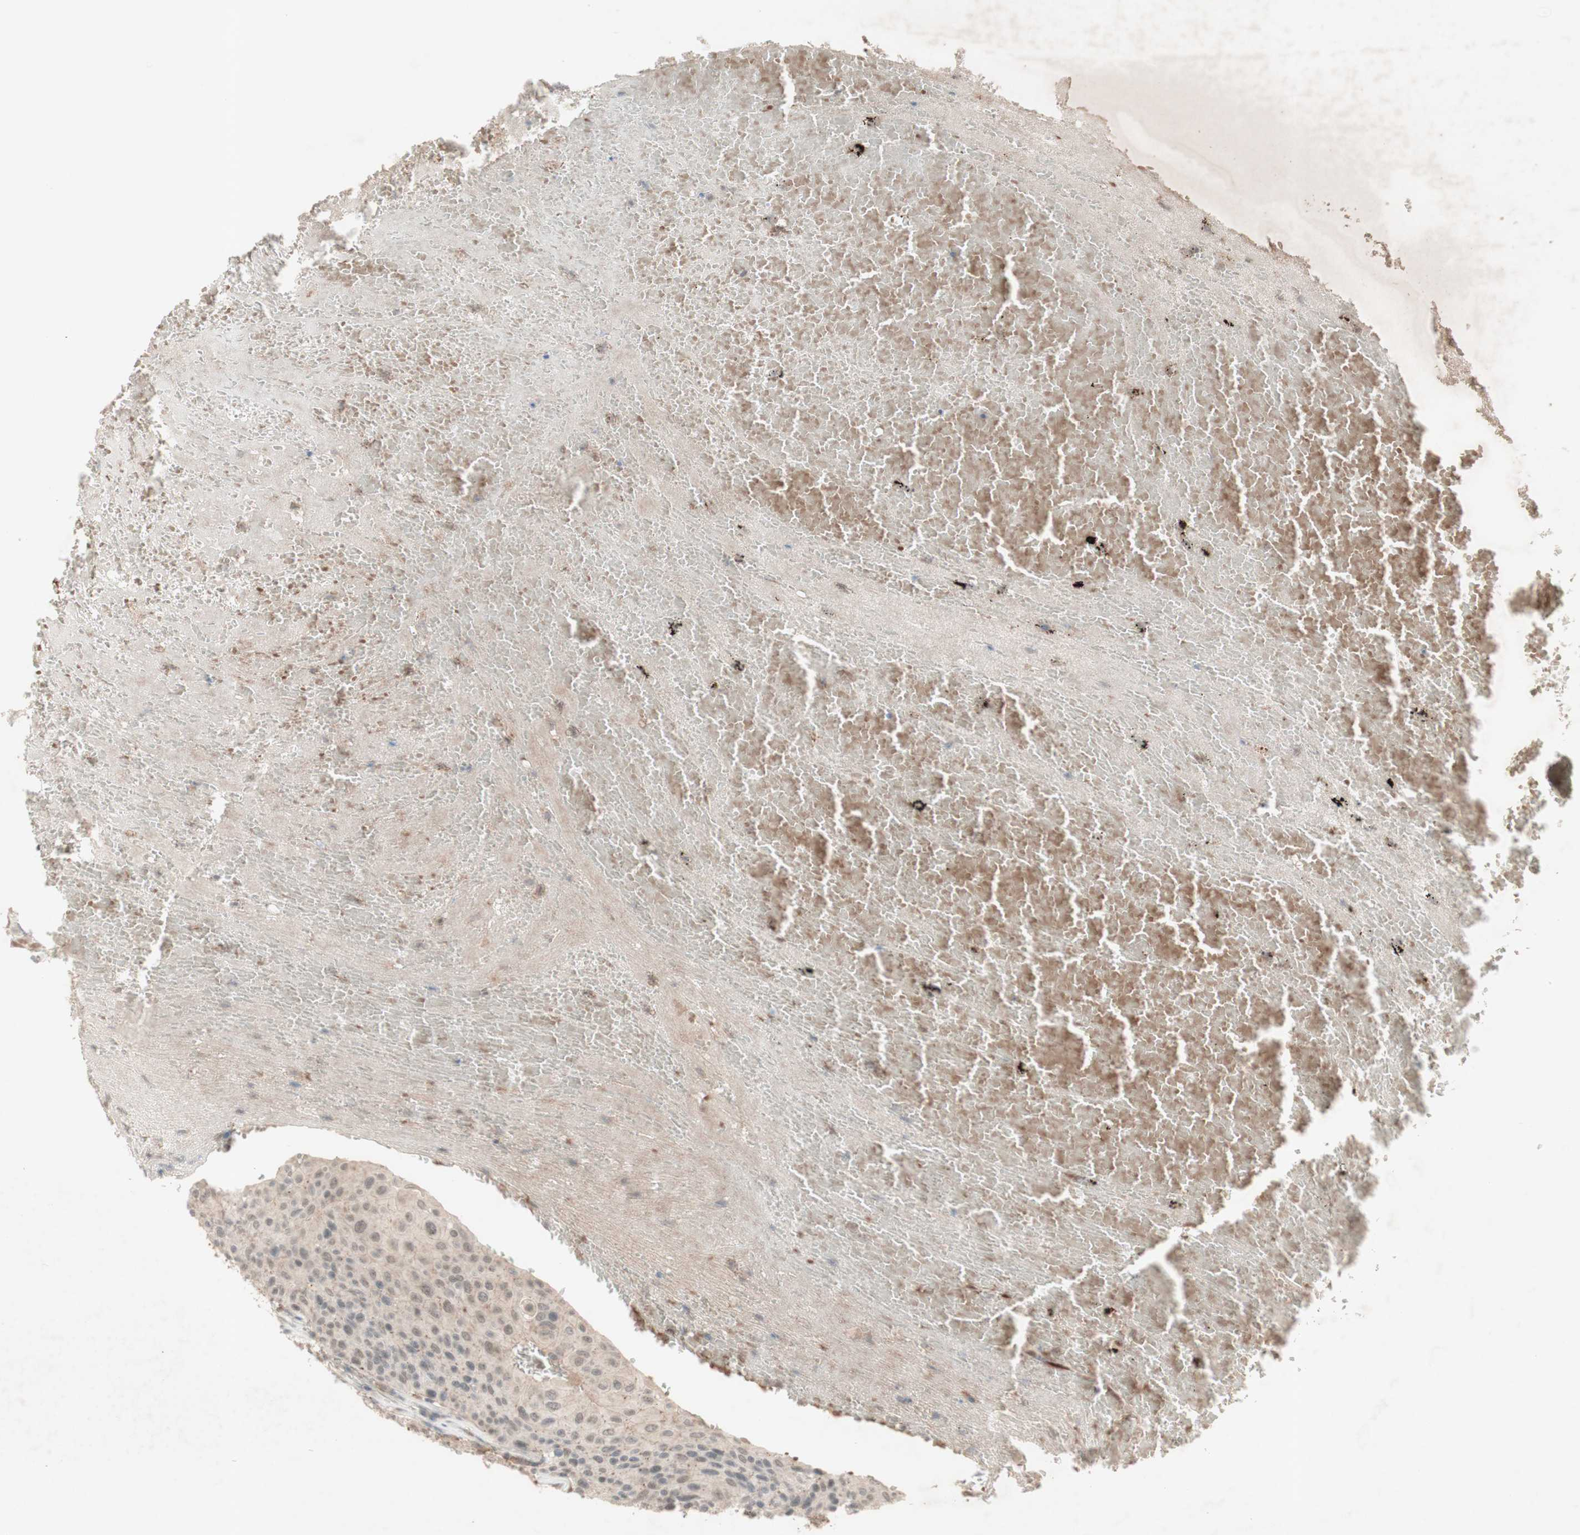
{"staining": {"intensity": "negative", "quantity": "none", "location": "none"}, "tissue": "urothelial cancer", "cell_type": "Tumor cells", "image_type": "cancer", "snomed": [{"axis": "morphology", "description": "Urothelial carcinoma, High grade"}, {"axis": "topography", "description": "Urinary bladder"}], "caption": "This image is of urothelial cancer stained with IHC to label a protein in brown with the nuclei are counter-stained blue. There is no expression in tumor cells. Nuclei are stained in blue.", "gene": "MSH6", "patient": {"sex": "male", "age": 66}}